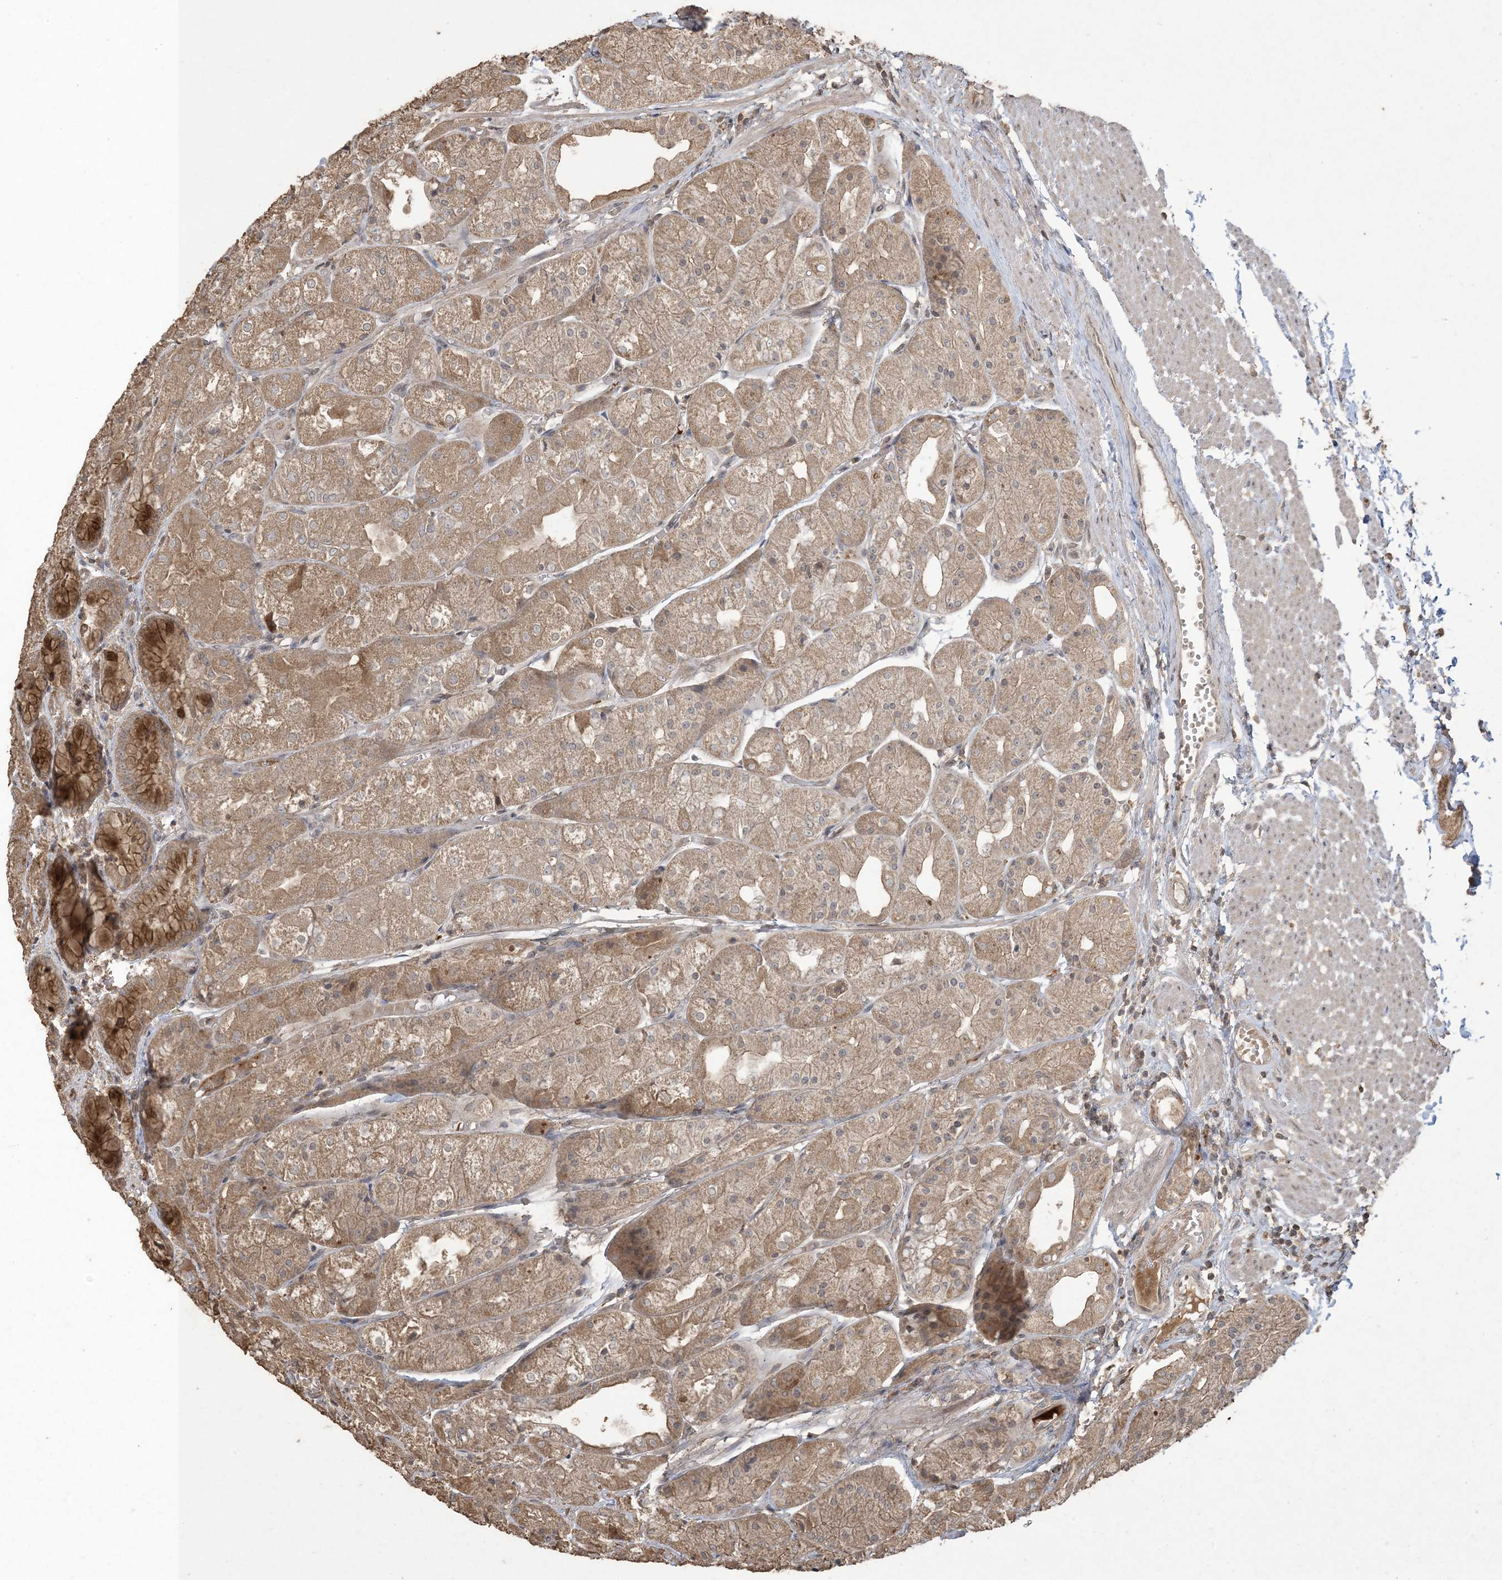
{"staining": {"intensity": "moderate", "quantity": ">75%", "location": "cytoplasmic/membranous"}, "tissue": "stomach", "cell_type": "Glandular cells", "image_type": "normal", "snomed": [{"axis": "morphology", "description": "Normal tissue, NOS"}, {"axis": "topography", "description": "Stomach, upper"}], "caption": "This histopathology image demonstrates immunohistochemistry staining of benign stomach, with medium moderate cytoplasmic/membranous expression in approximately >75% of glandular cells.", "gene": "EFCAB8", "patient": {"sex": "male", "age": 72}}